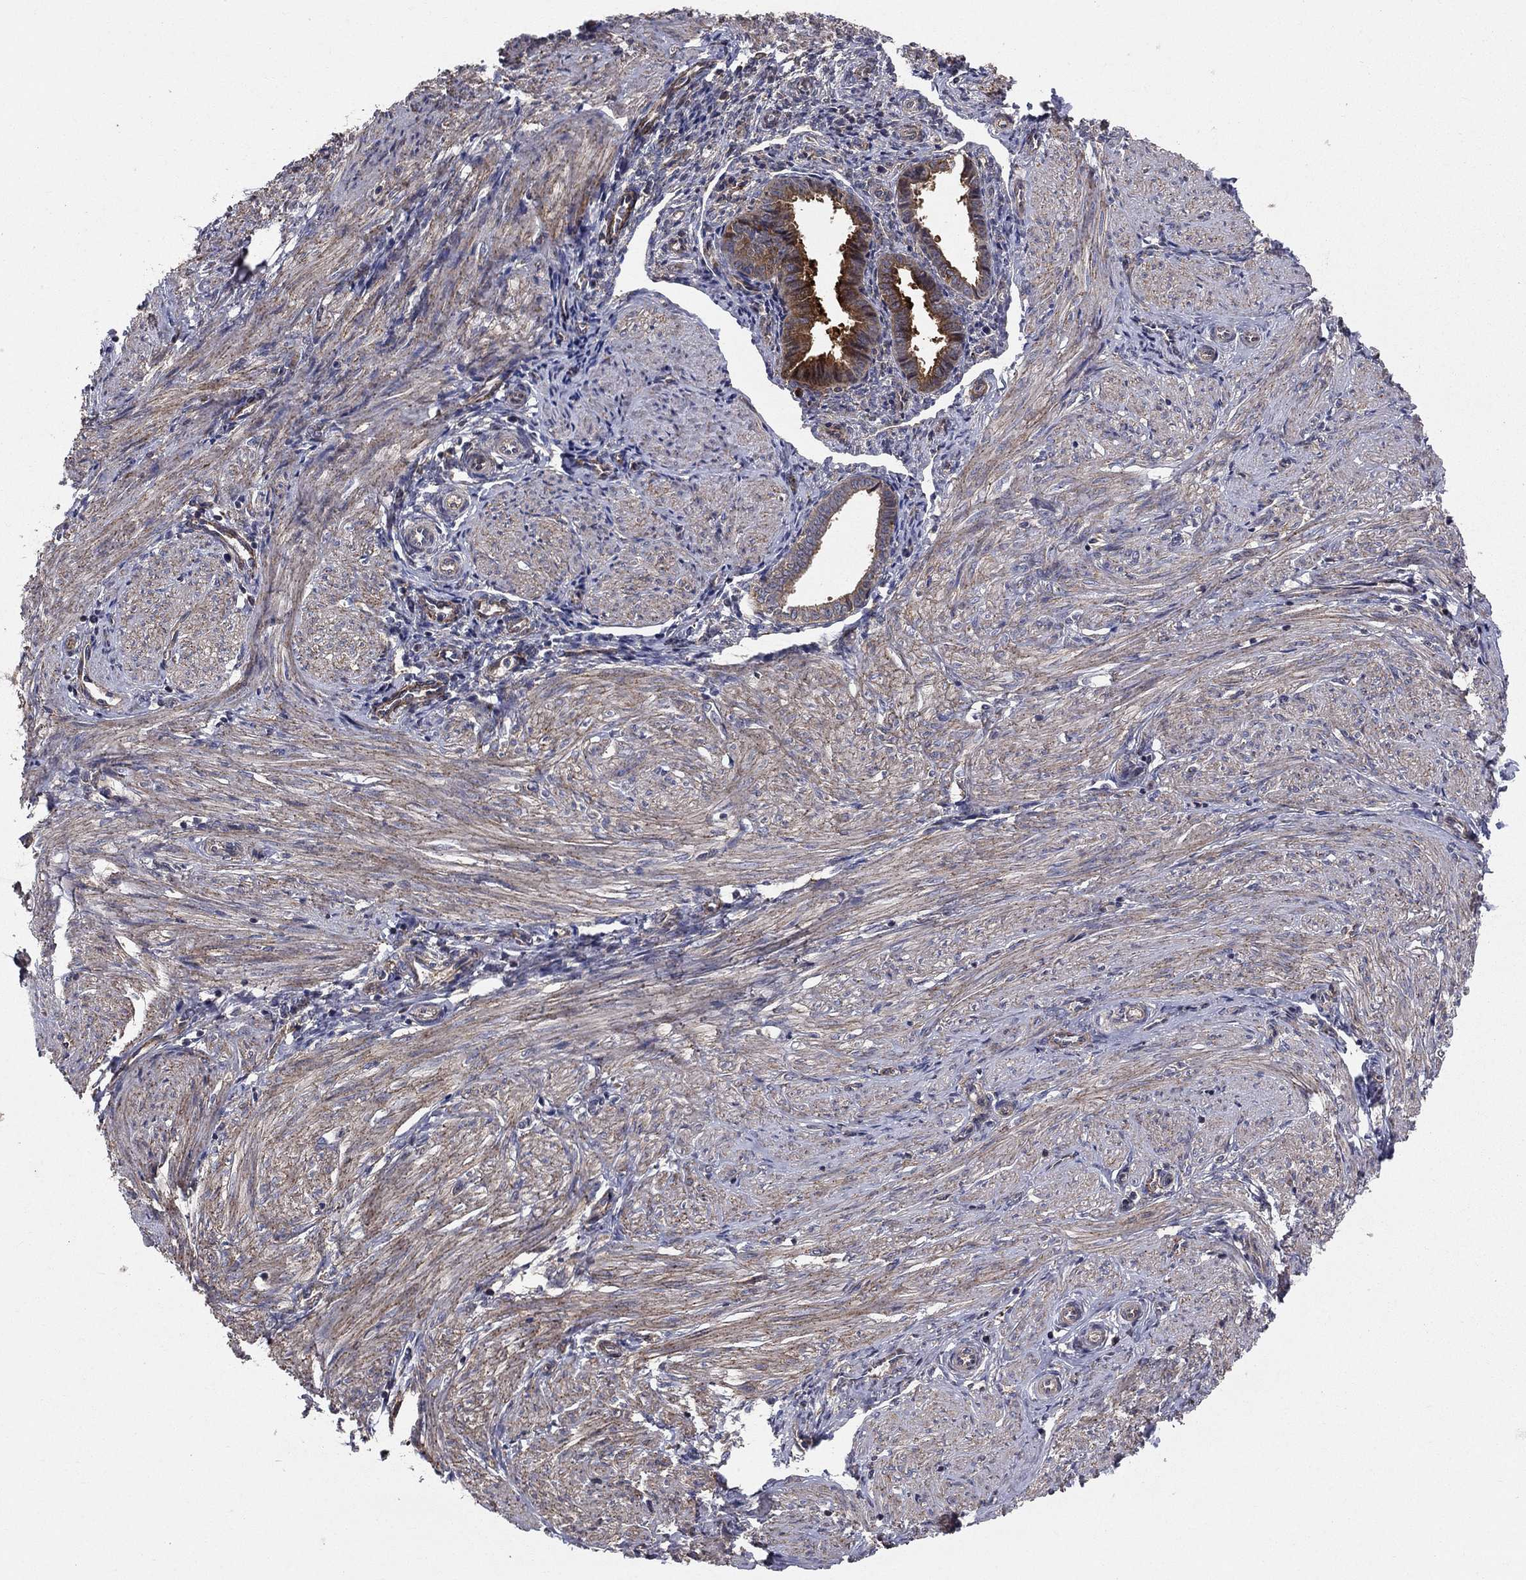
{"staining": {"intensity": "negative", "quantity": "none", "location": "none"}, "tissue": "endometrium", "cell_type": "Cells in endometrial stroma", "image_type": "normal", "snomed": [{"axis": "morphology", "description": "Normal tissue, NOS"}, {"axis": "topography", "description": "Endometrium"}], "caption": "A high-resolution image shows immunohistochemistry (IHC) staining of benign endometrium, which exhibits no significant staining in cells in endometrial stroma.", "gene": "BABAM2", "patient": {"sex": "female", "age": 37}}